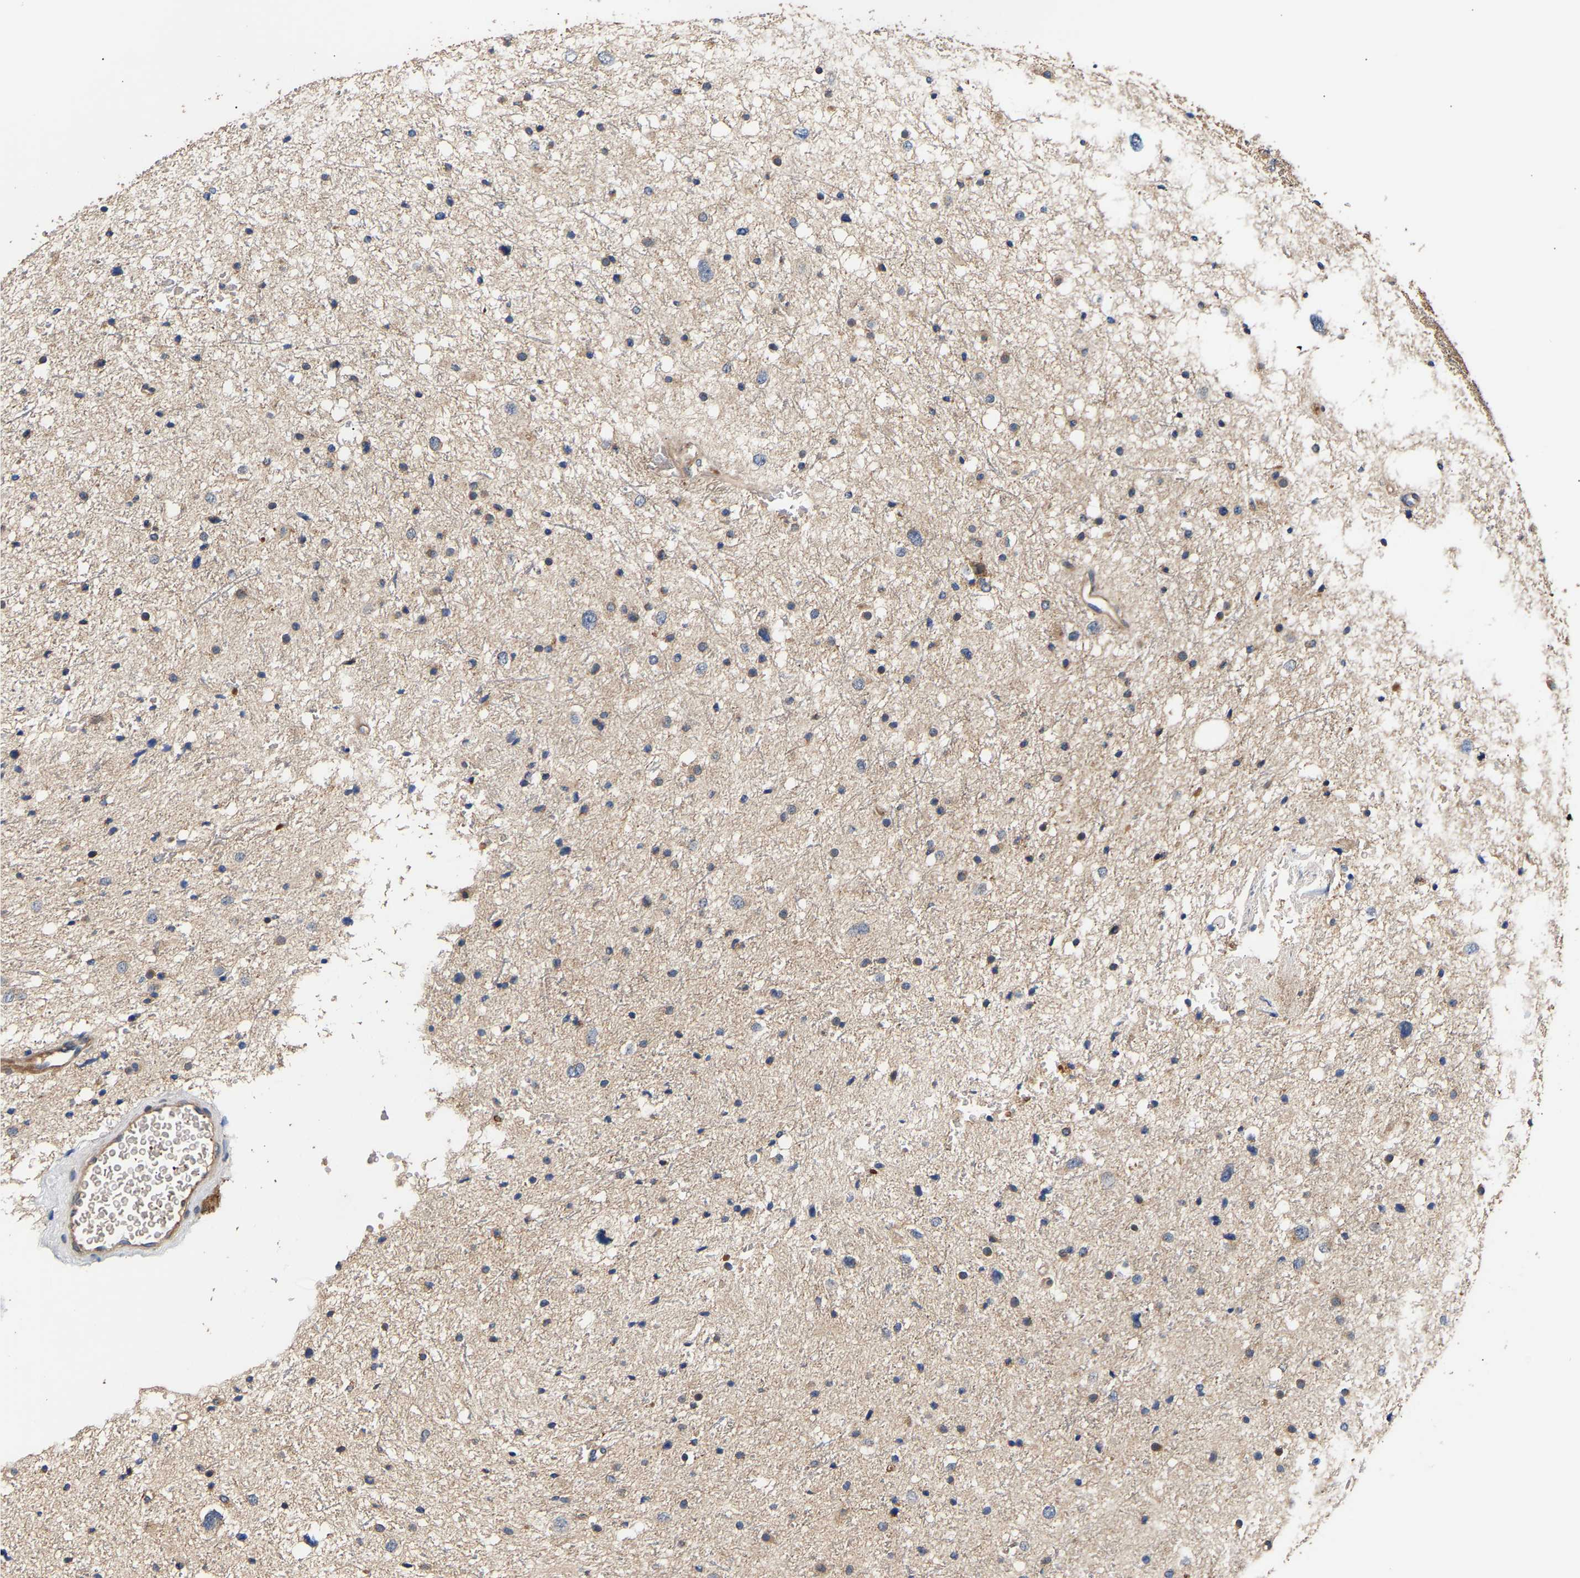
{"staining": {"intensity": "weak", "quantity": "25%-75%", "location": "cytoplasmic/membranous"}, "tissue": "glioma", "cell_type": "Tumor cells", "image_type": "cancer", "snomed": [{"axis": "morphology", "description": "Glioma, malignant, Low grade"}, {"axis": "topography", "description": "Brain"}], "caption": "IHC histopathology image of neoplastic tissue: malignant glioma (low-grade) stained using immunohistochemistry (IHC) exhibits low levels of weak protein expression localized specifically in the cytoplasmic/membranous of tumor cells, appearing as a cytoplasmic/membranous brown color.", "gene": "LRBA", "patient": {"sex": "female", "age": 37}}